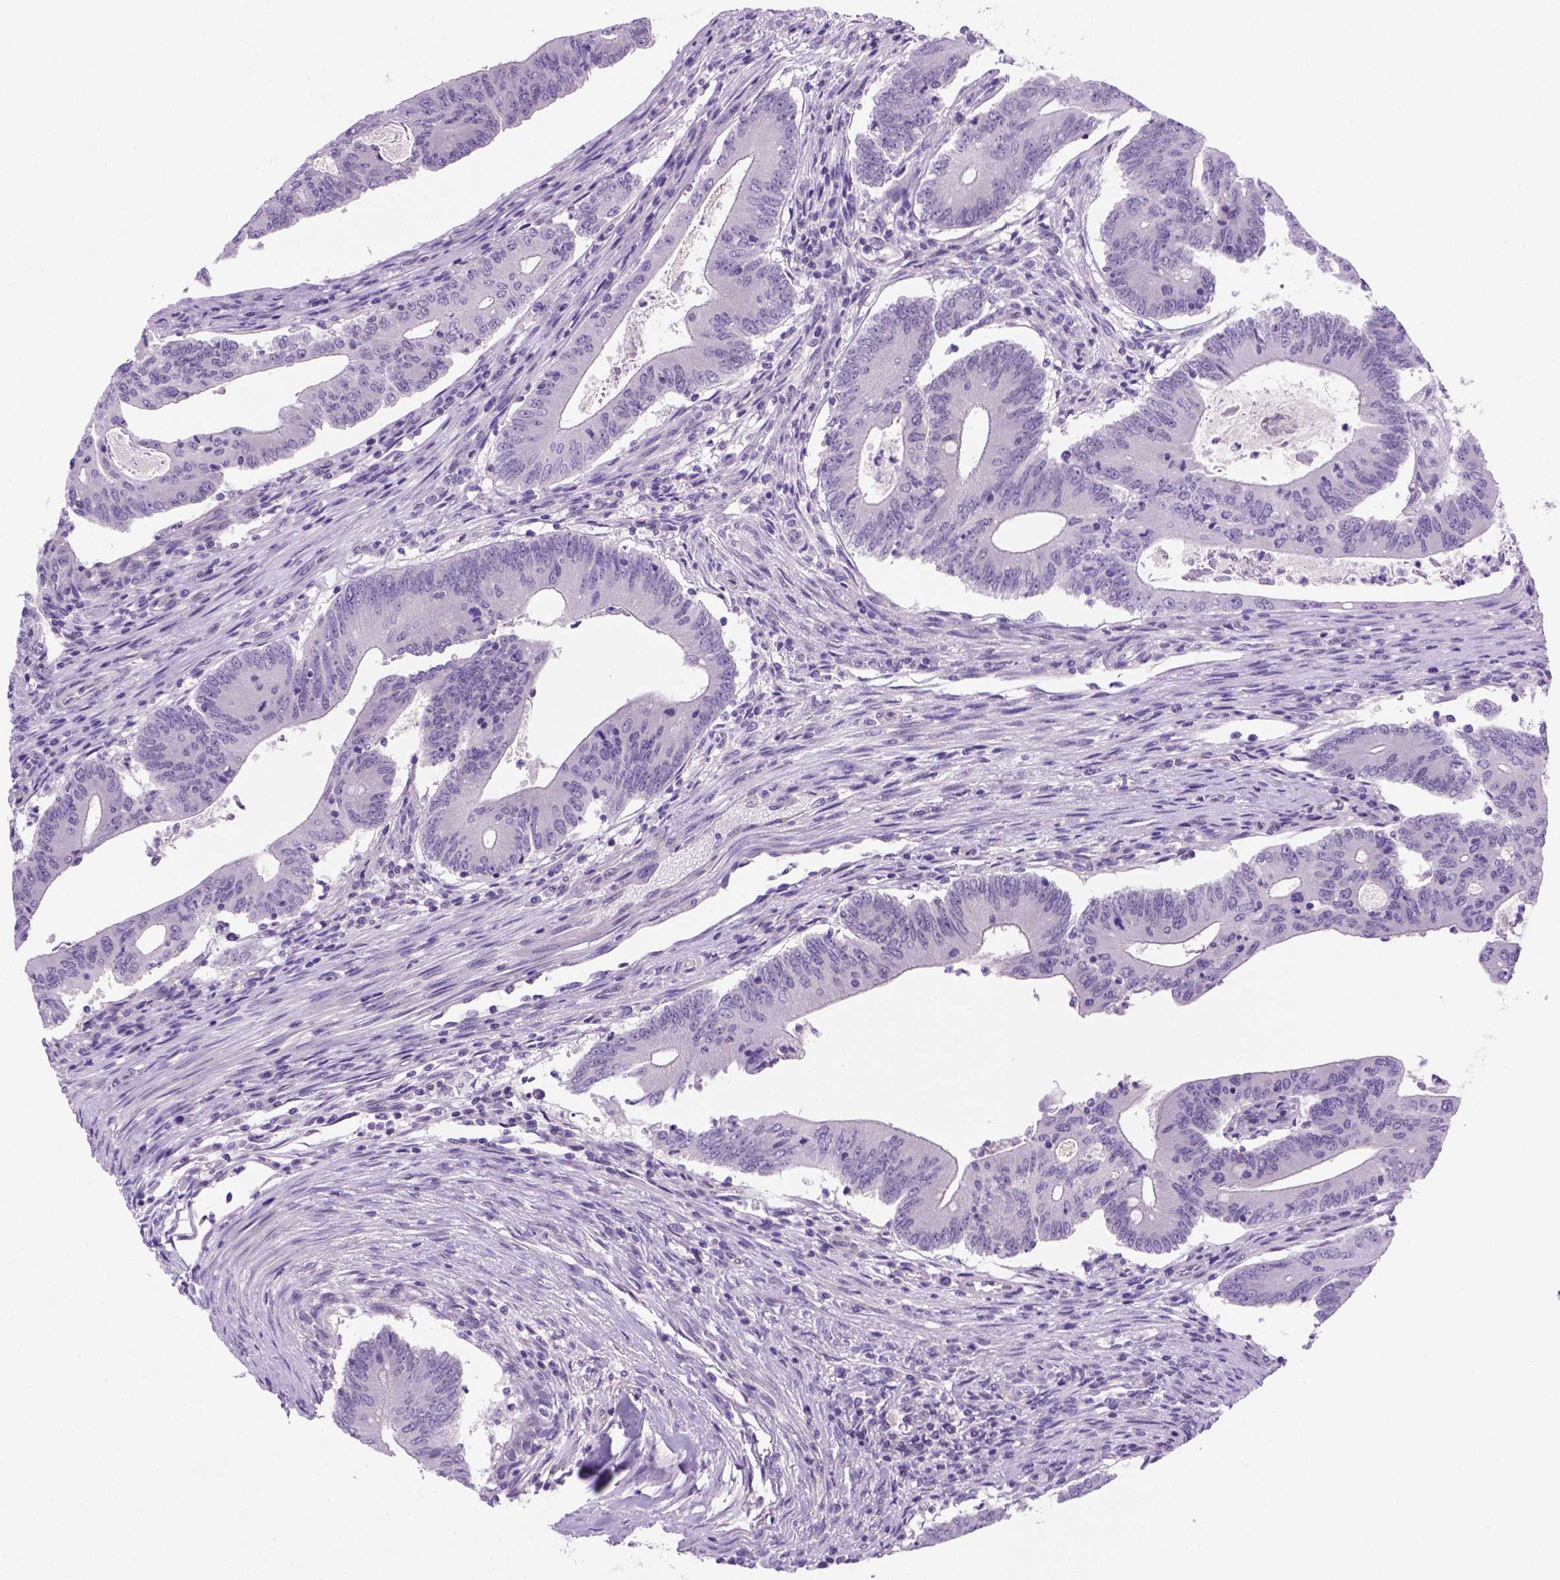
{"staining": {"intensity": "negative", "quantity": "none", "location": "none"}, "tissue": "colorectal cancer", "cell_type": "Tumor cells", "image_type": "cancer", "snomed": [{"axis": "morphology", "description": "Adenocarcinoma, NOS"}, {"axis": "topography", "description": "Colon"}], "caption": "Immunohistochemical staining of human colorectal cancer (adenocarcinoma) shows no significant staining in tumor cells. (DAB (3,3'-diaminobenzidine) immunohistochemistry (IHC), high magnification).", "gene": "MGMT", "patient": {"sex": "female", "age": 70}}